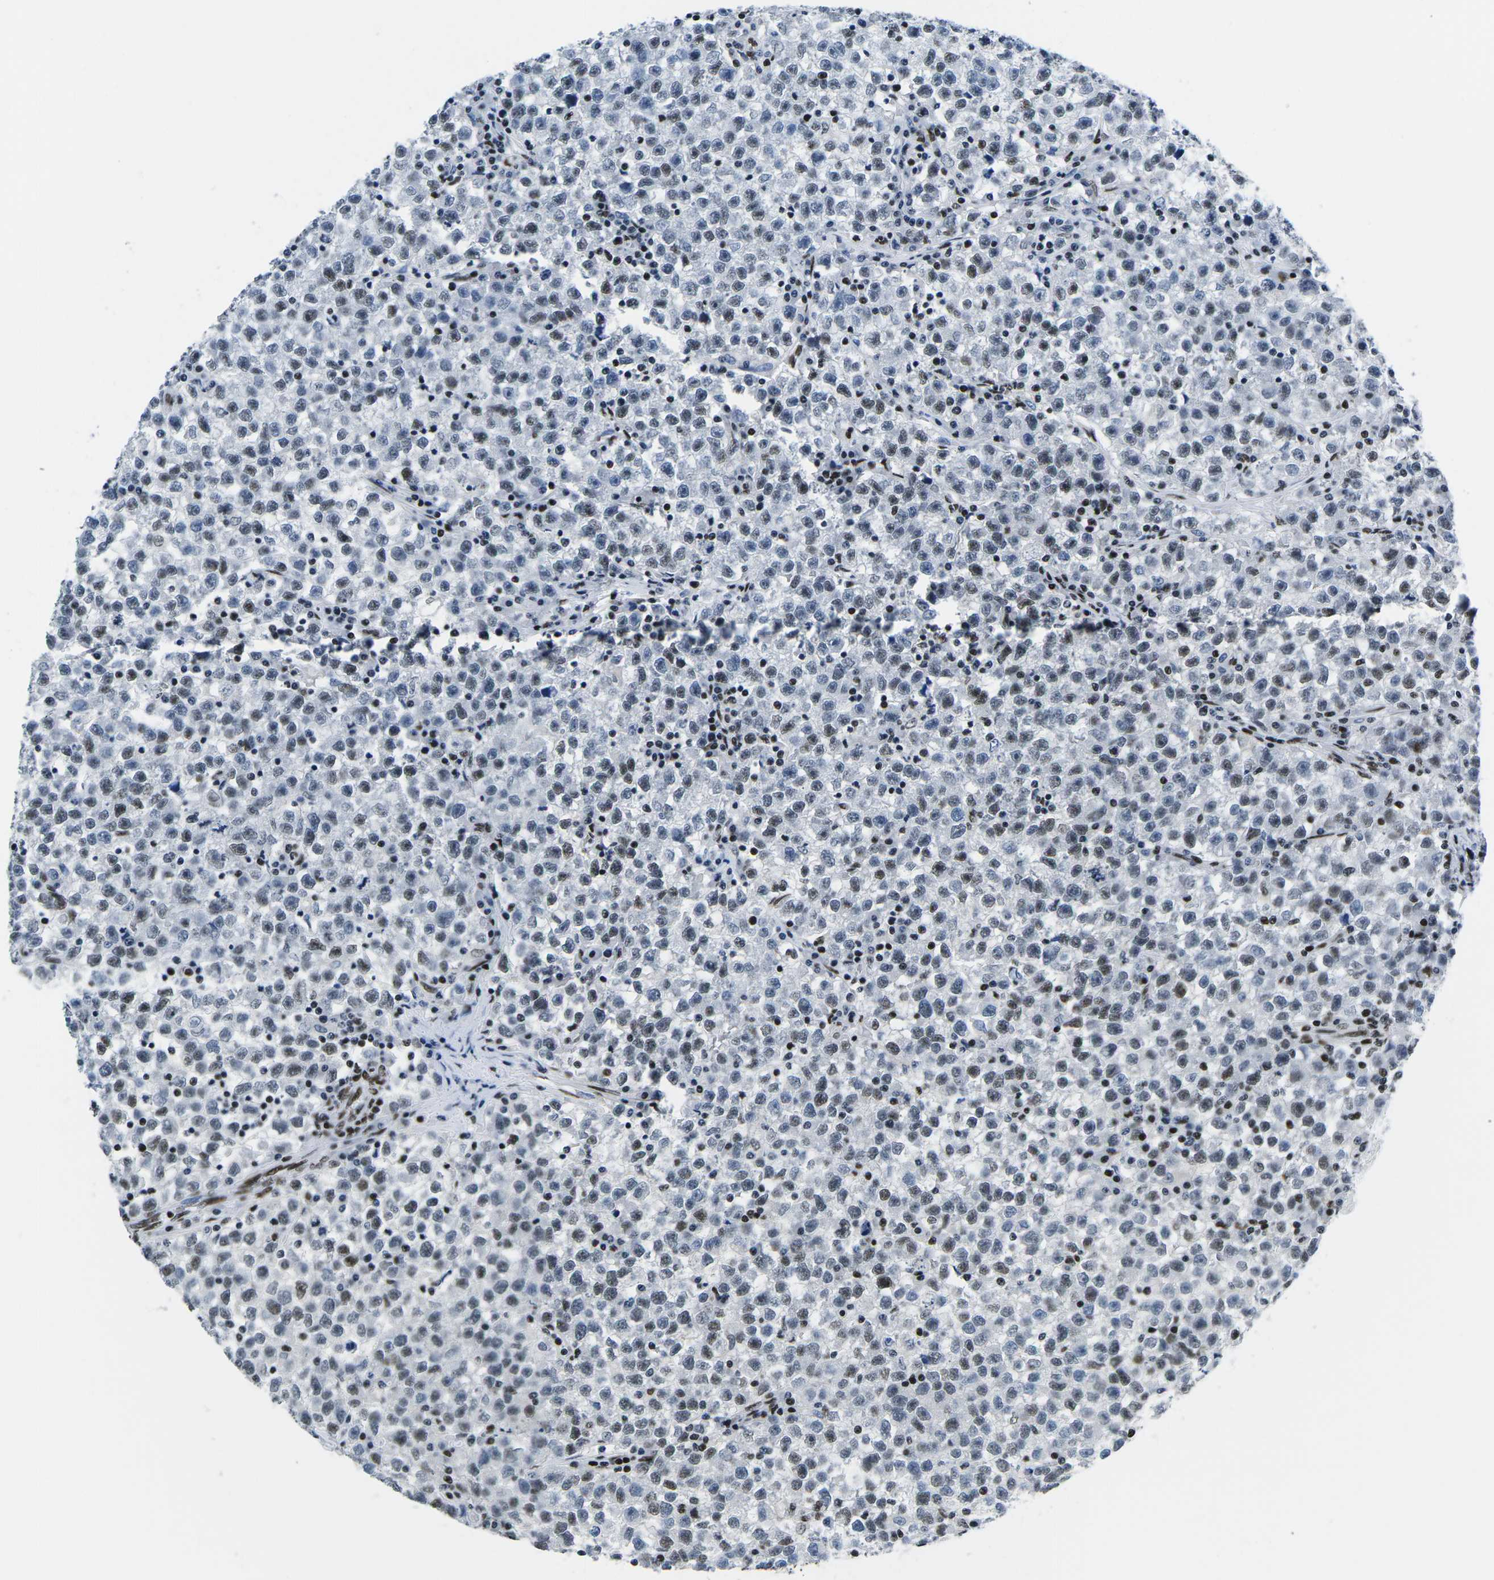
{"staining": {"intensity": "weak", "quantity": "25%-75%", "location": "nuclear"}, "tissue": "testis cancer", "cell_type": "Tumor cells", "image_type": "cancer", "snomed": [{"axis": "morphology", "description": "Seminoma, NOS"}, {"axis": "topography", "description": "Testis"}], "caption": "Testis seminoma stained with a protein marker reveals weak staining in tumor cells.", "gene": "ATF1", "patient": {"sex": "male", "age": 22}}